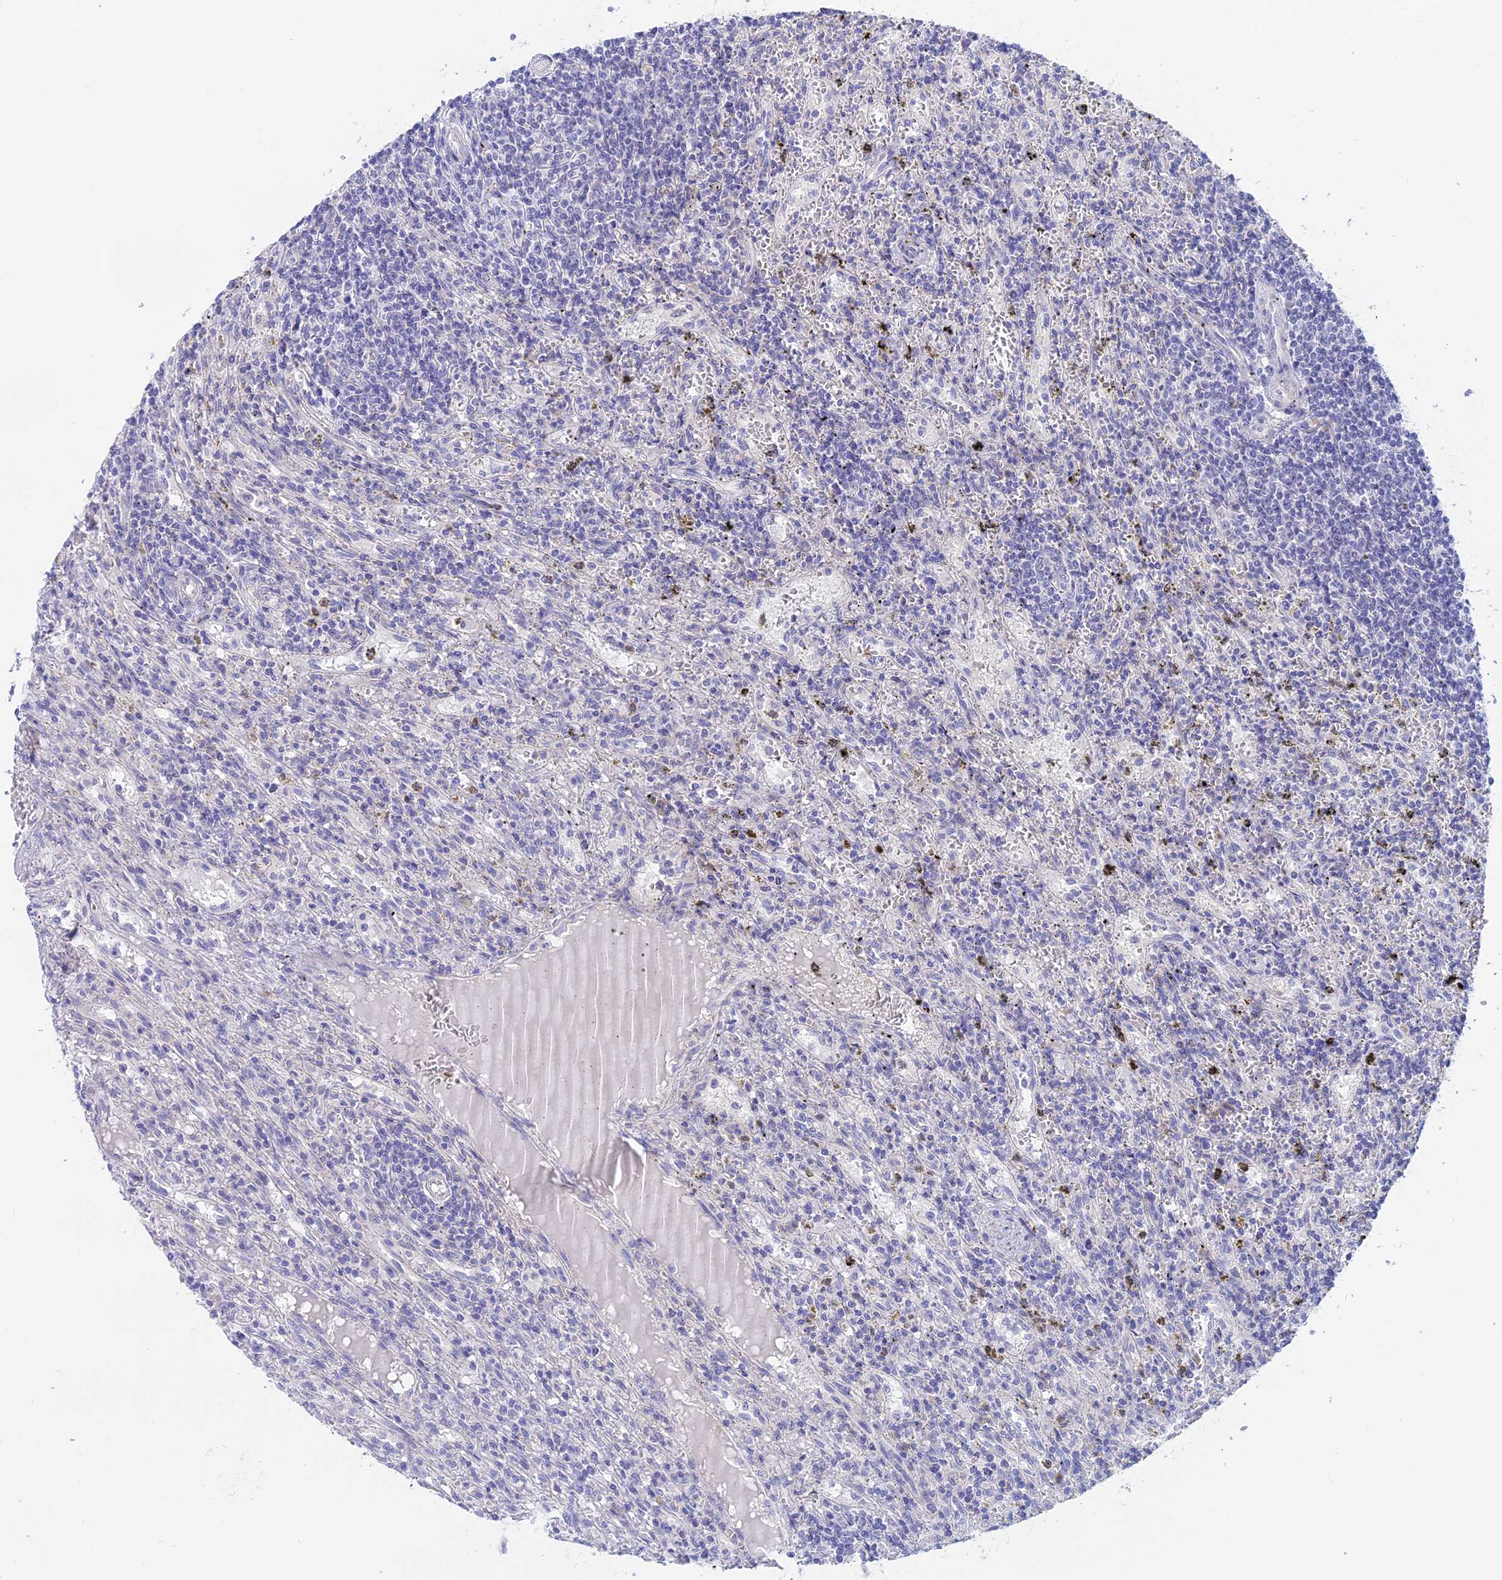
{"staining": {"intensity": "negative", "quantity": "none", "location": "none"}, "tissue": "lymphoma", "cell_type": "Tumor cells", "image_type": "cancer", "snomed": [{"axis": "morphology", "description": "Malignant lymphoma, non-Hodgkin's type, Low grade"}, {"axis": "topography", "description": "Spleen"}], "caption": "Image shows no significant protein expression in tumor cells of malignant lymphoma, non-Hodgkin's type (low-grade).", "gene": "GLB1L", "patient": {"sex": "male", "age": 76}}